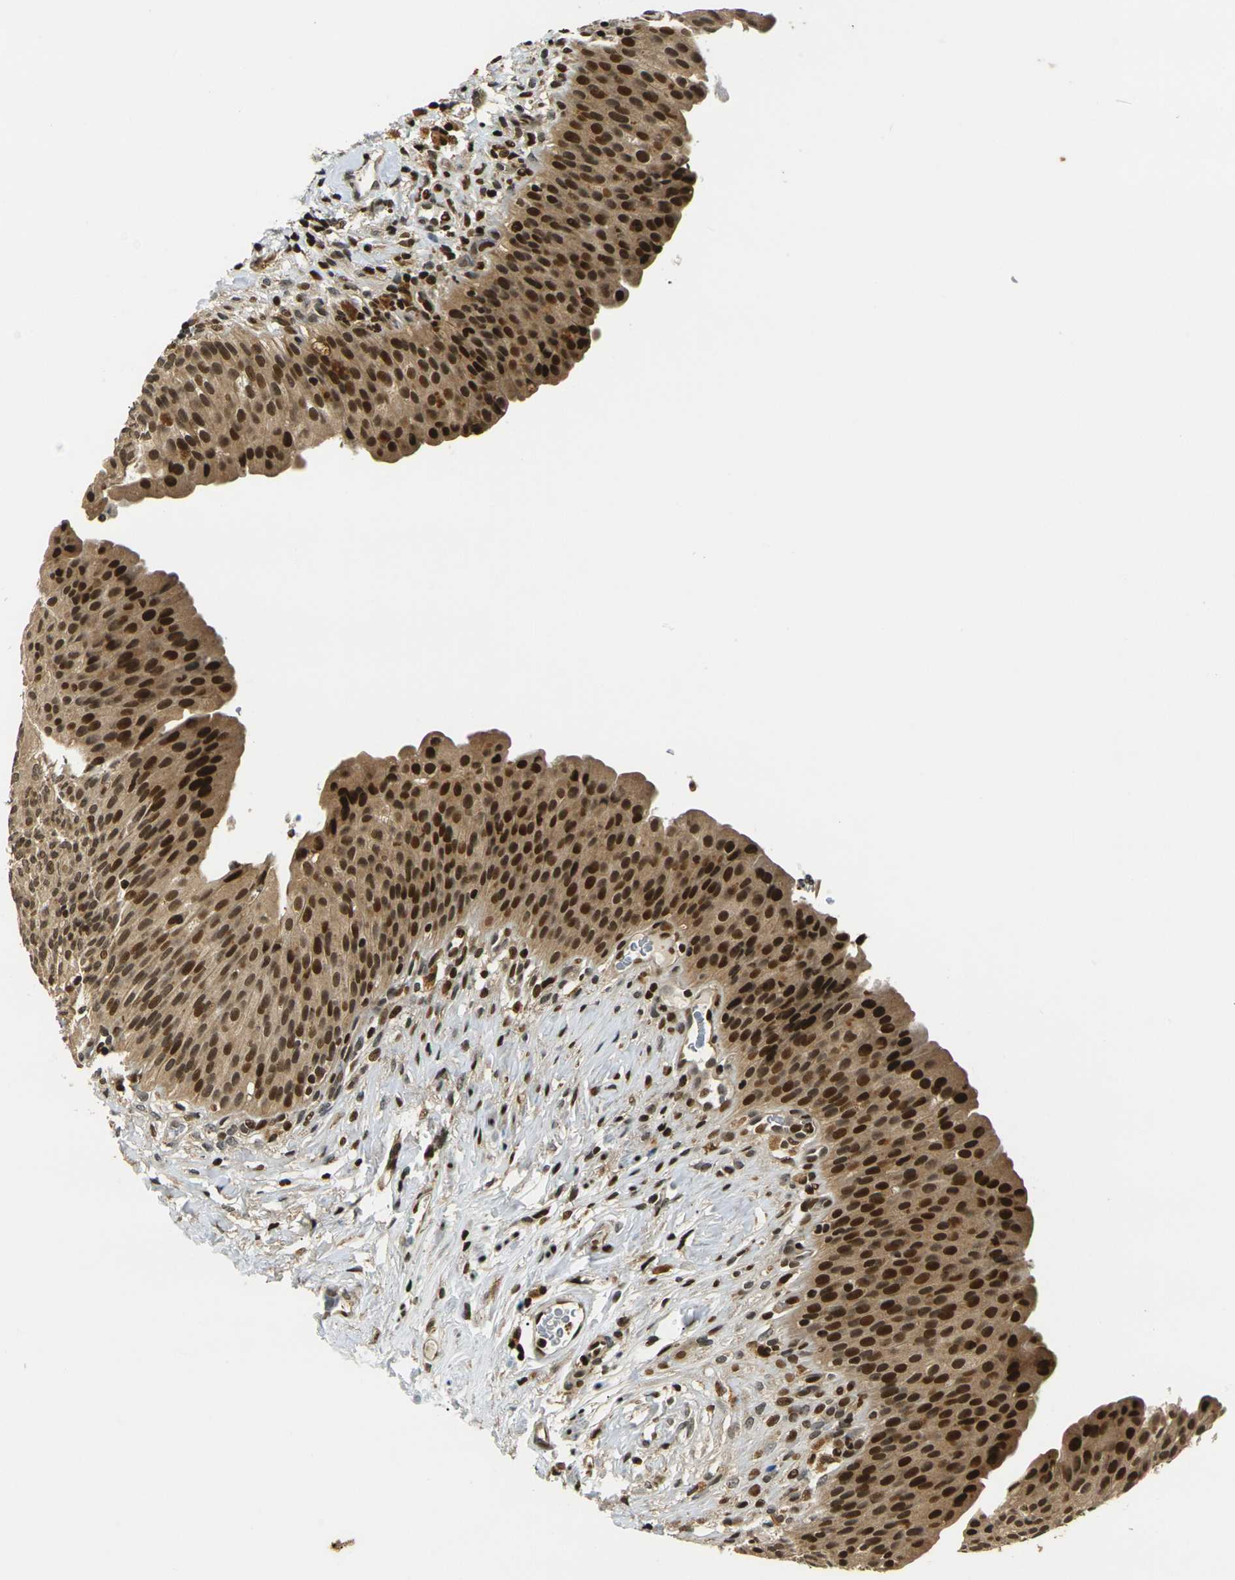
{"staining": {"intensity": "strong", "quantity": ">75%", "location": "cytoplasmic/membranous,nuclear"}, "tissue": "urinary bladder", "cell_type": "Urothelial cells", "image_type": "normal", "snomed": [{"axis": "morphology", "description": "Normal tissue, NOS"}, {"axis": "topography", "description": "Urinary bladder"}], "caption": "About >75% of urothelial cells in benign urinary bladder reveal strong cytoplasmic/membranous,nuclear protein staining as visualized by brown immunohistochemical staining.", "gene": "ACTL6A", "patient": {"sex": "female", "age": 79}}